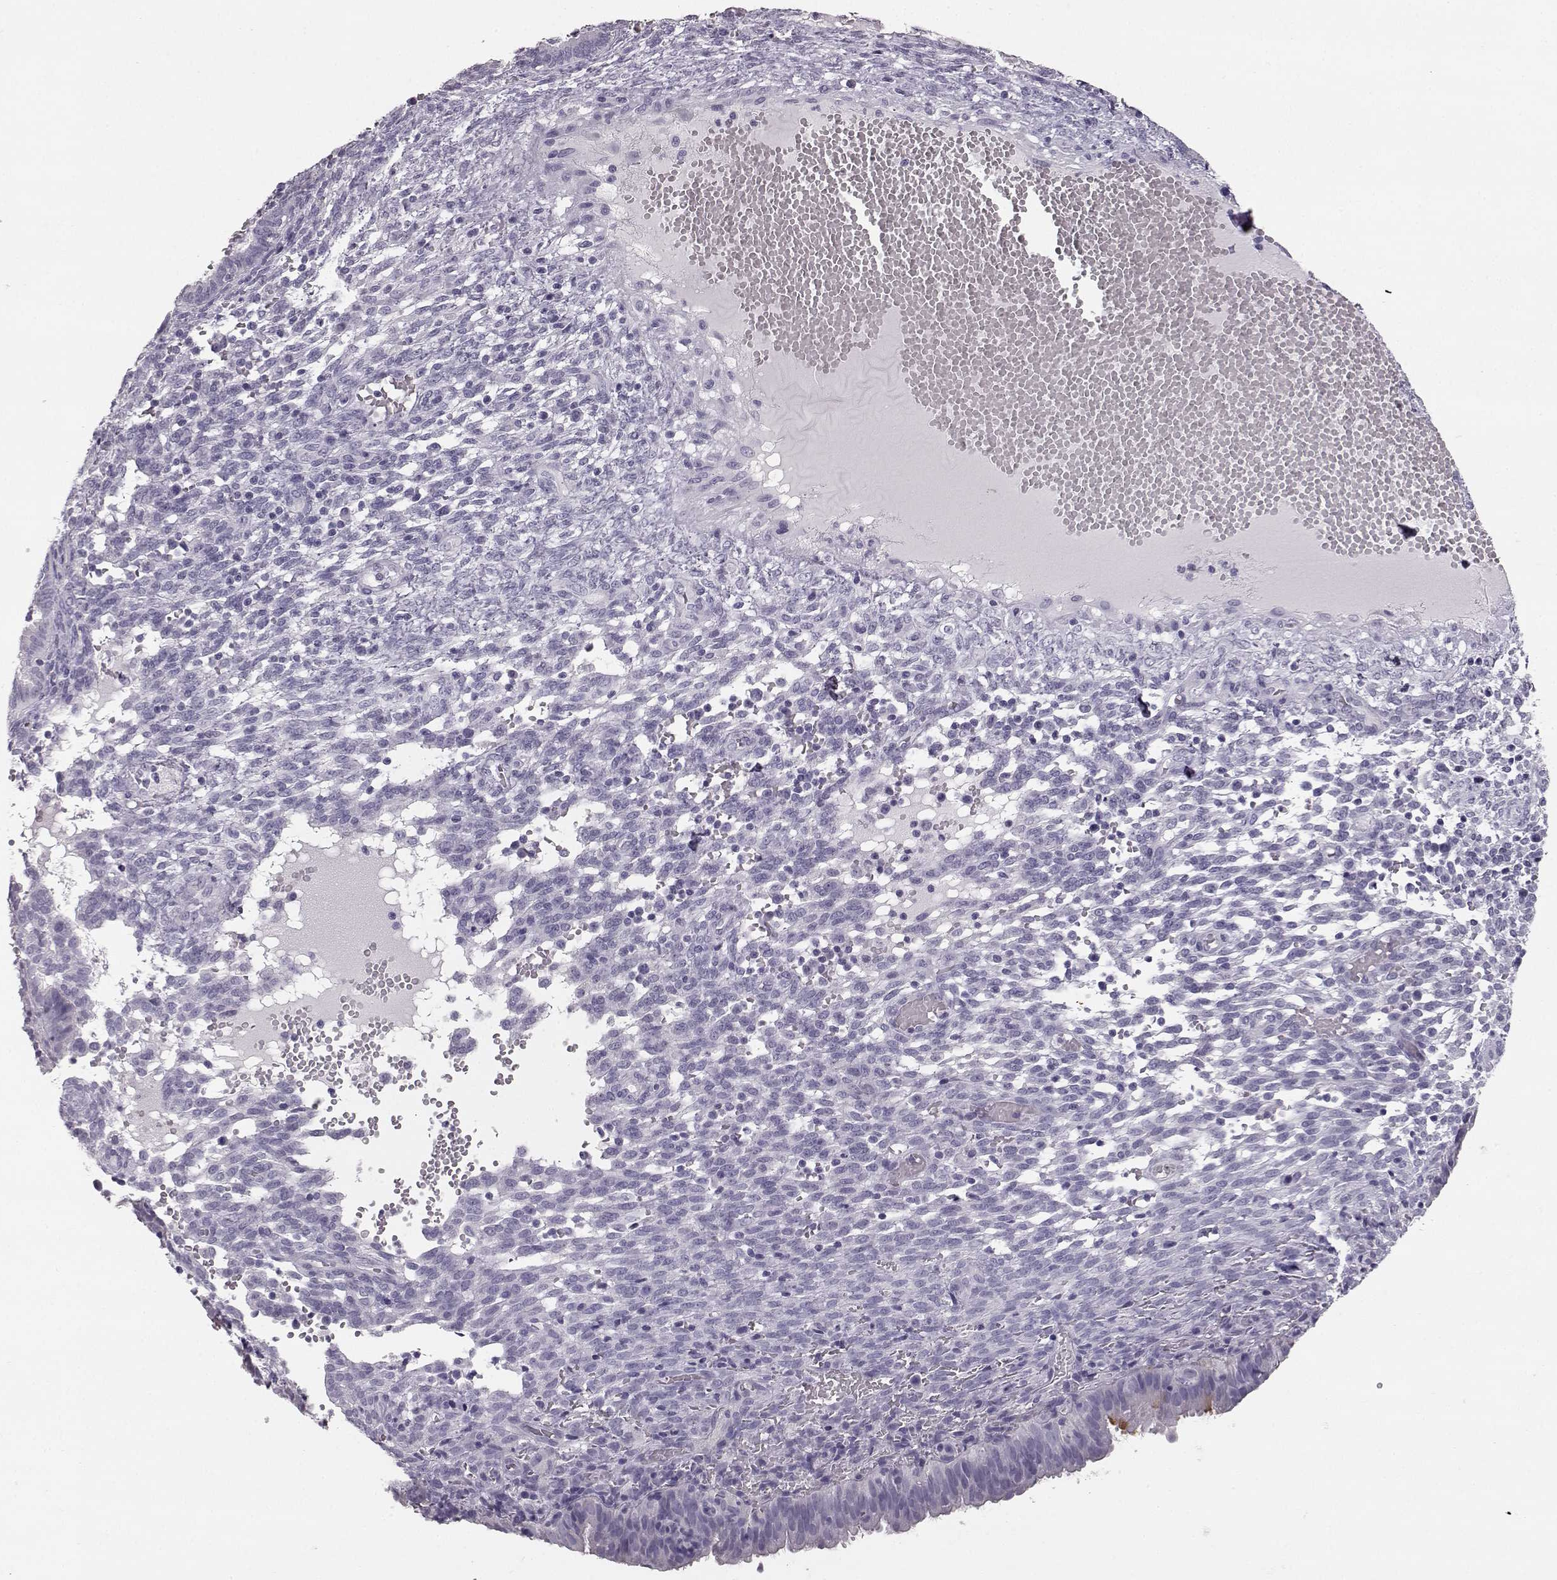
{"staining": {"intensity": "negative", "quantity": "none", "location": "none"}, "tissue": "endometrium", "cell_type": "Cells in endometrial stroma", "image_type": "normal", "snomed": [{"axis": "morphology", "description": "Normal tissue, NOS"}, {"axis": "topography", "description": "Endometrium"}], "caption": "A high-resolution image shows immunohistochemistry staining of unremarkable endometrium, which exhibits no significant positivity in cells in endometrial stroma.", "gene": "NPTXR", "patient": {"sex": "female", "age": 42}}